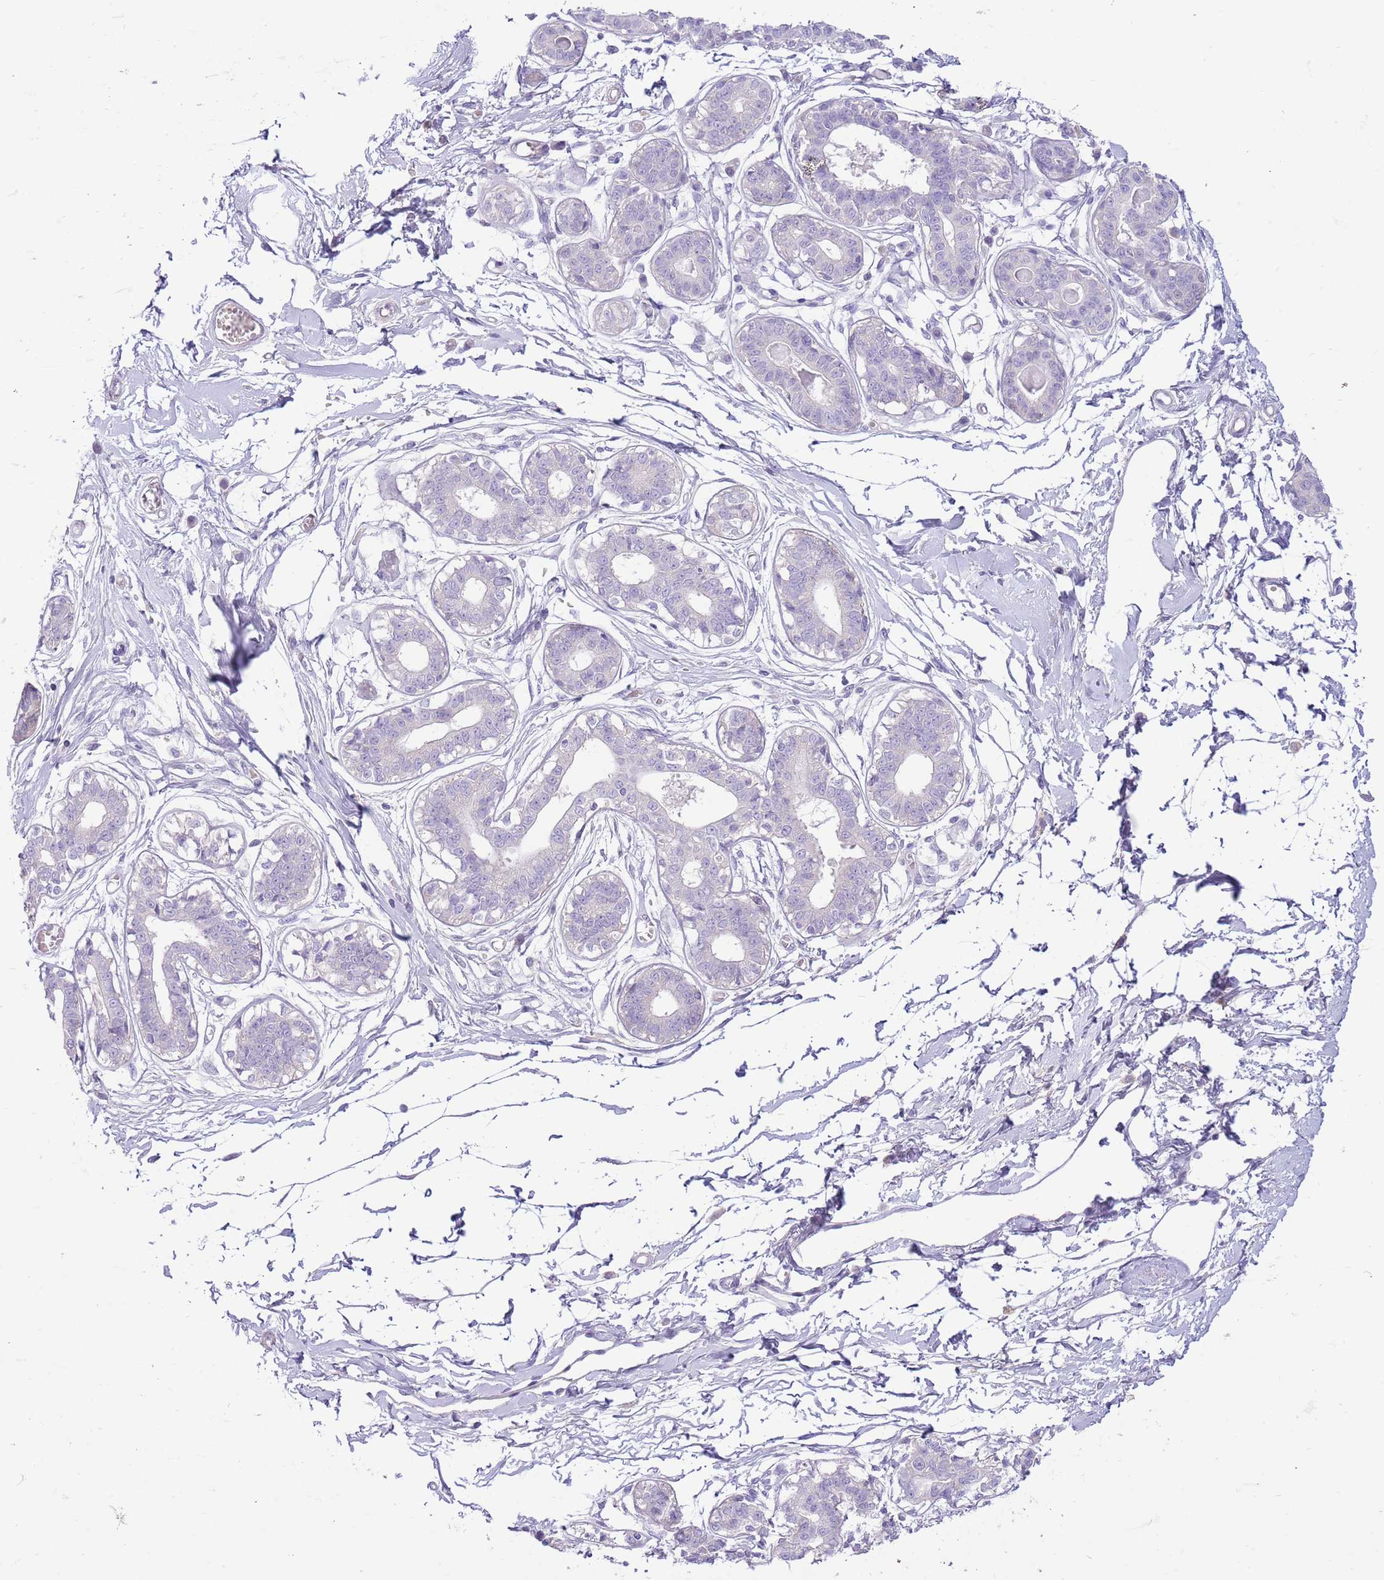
{"staining": {"intensity": "negative", "quantity": "none", "location": "none"}, "tissue": "breast", "cell_type": "Adipocytes", "image_type": "normal", "snomed": [{"axis": "morphology", "description": "Normal tissue, NOS"}, {"axis": "topography", "description": "Breast"}], "caption": "Human breast stained for a protein using immunohistochemistry (IHC) reveals no staining in adipocytes.", "gene": "TOX2", "patient": {"sex": "female", "age": 45}}